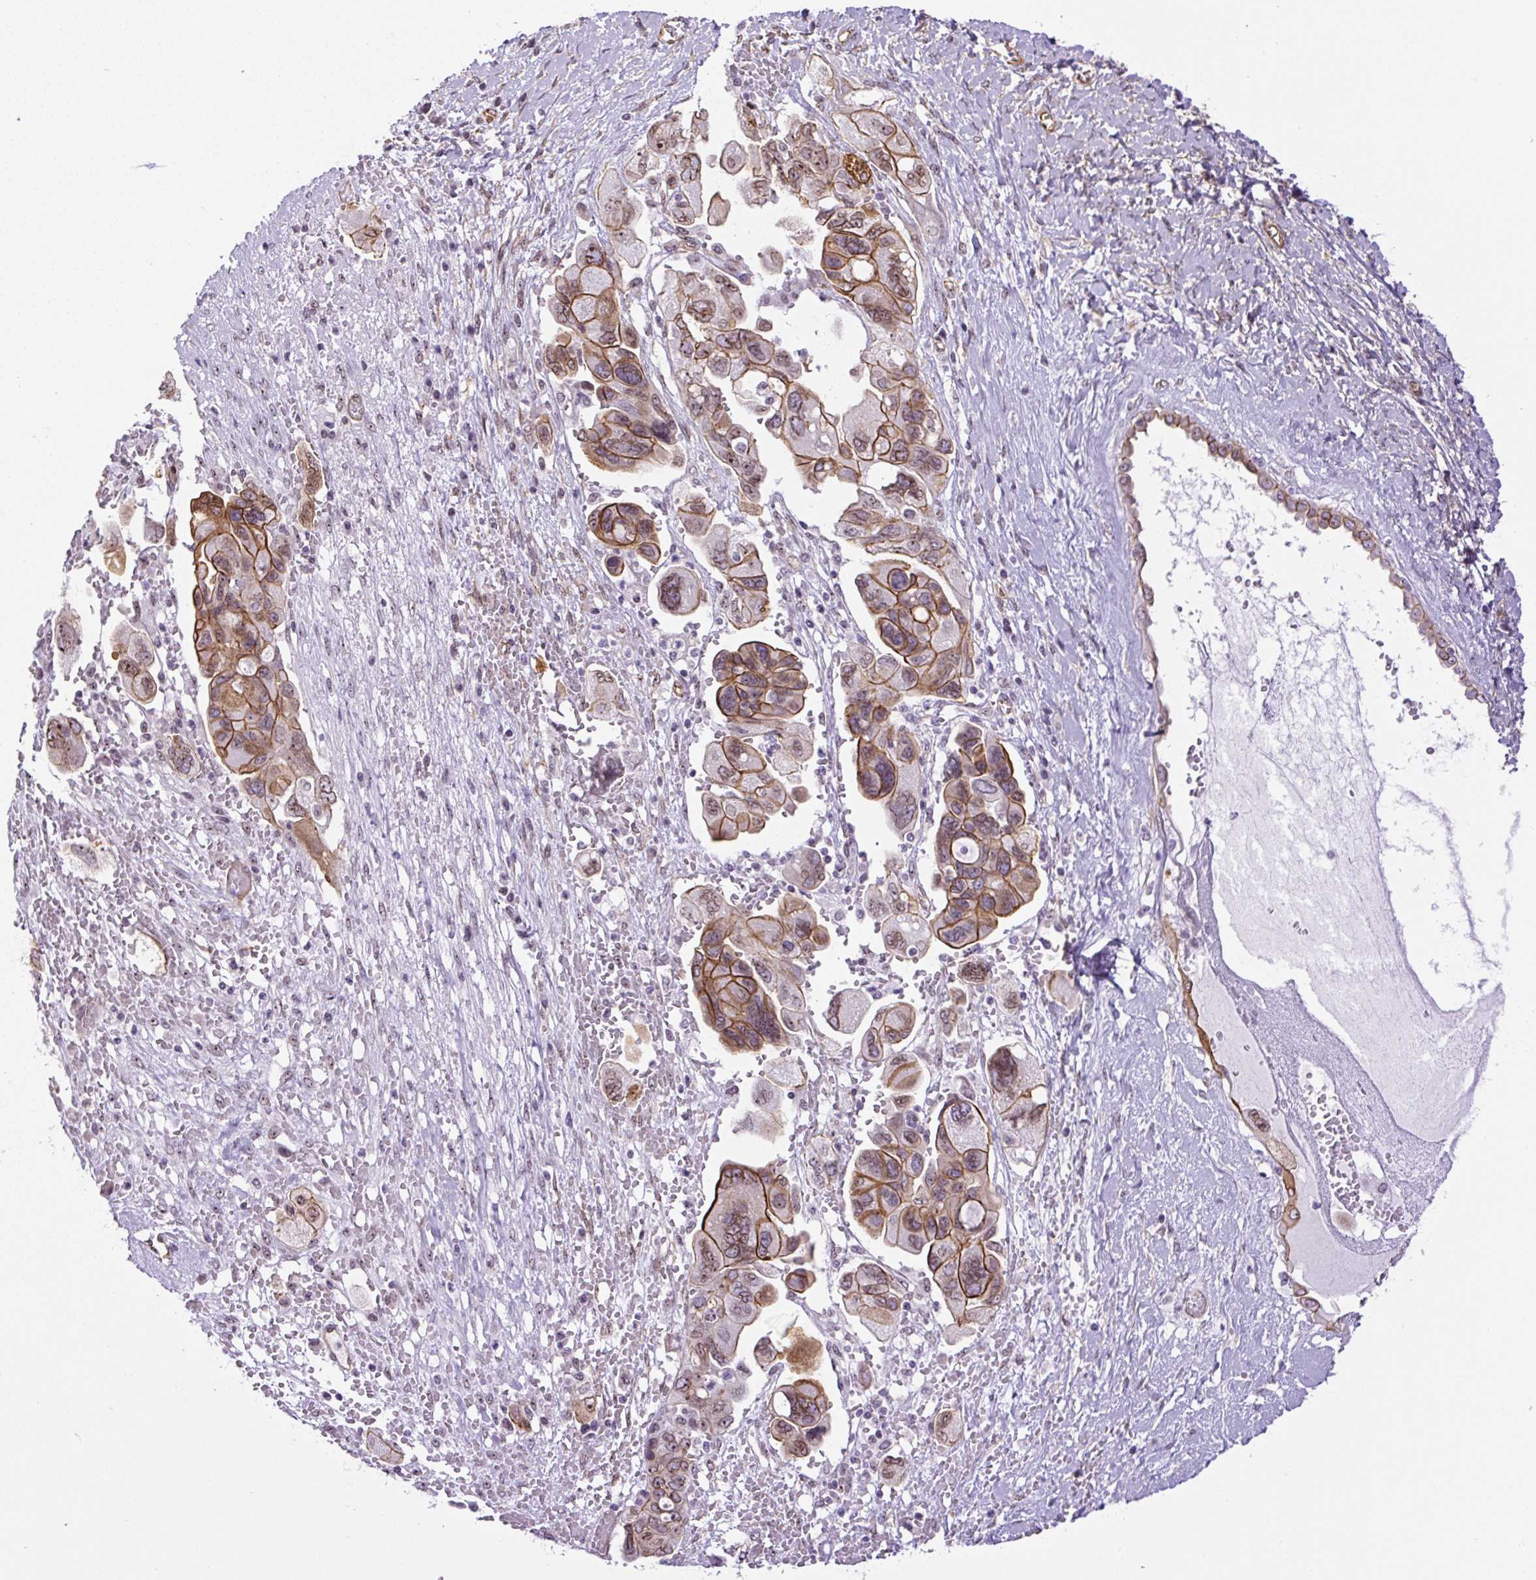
{"staining": {"intensity": "moderate", "quantity": "25%-75%", "location": "cytoplasmic/membranous,nuclear"}, "tissue": "ovarian cancer", "cell_type": "Tumor cells", "image_type": "cancer", "snomed": [{"axis": "morphology", "description": "Carcinoma, NOS"}, {"axis": "morphology", "description": "Cystadenocarcinoma, serous, NOS"}, {"axis": "topography", "description": "Ovary"}], "caption": "Human ovarian cancer (serous cystadenocarcinoma) stained with a brown dye reveals moderate cytoplasmic/membranous and nuclear positive expression in about 25%-75% of tumor cells.", "gene": "MYO5C", "patient": {"sex": "female", "age": 69}}